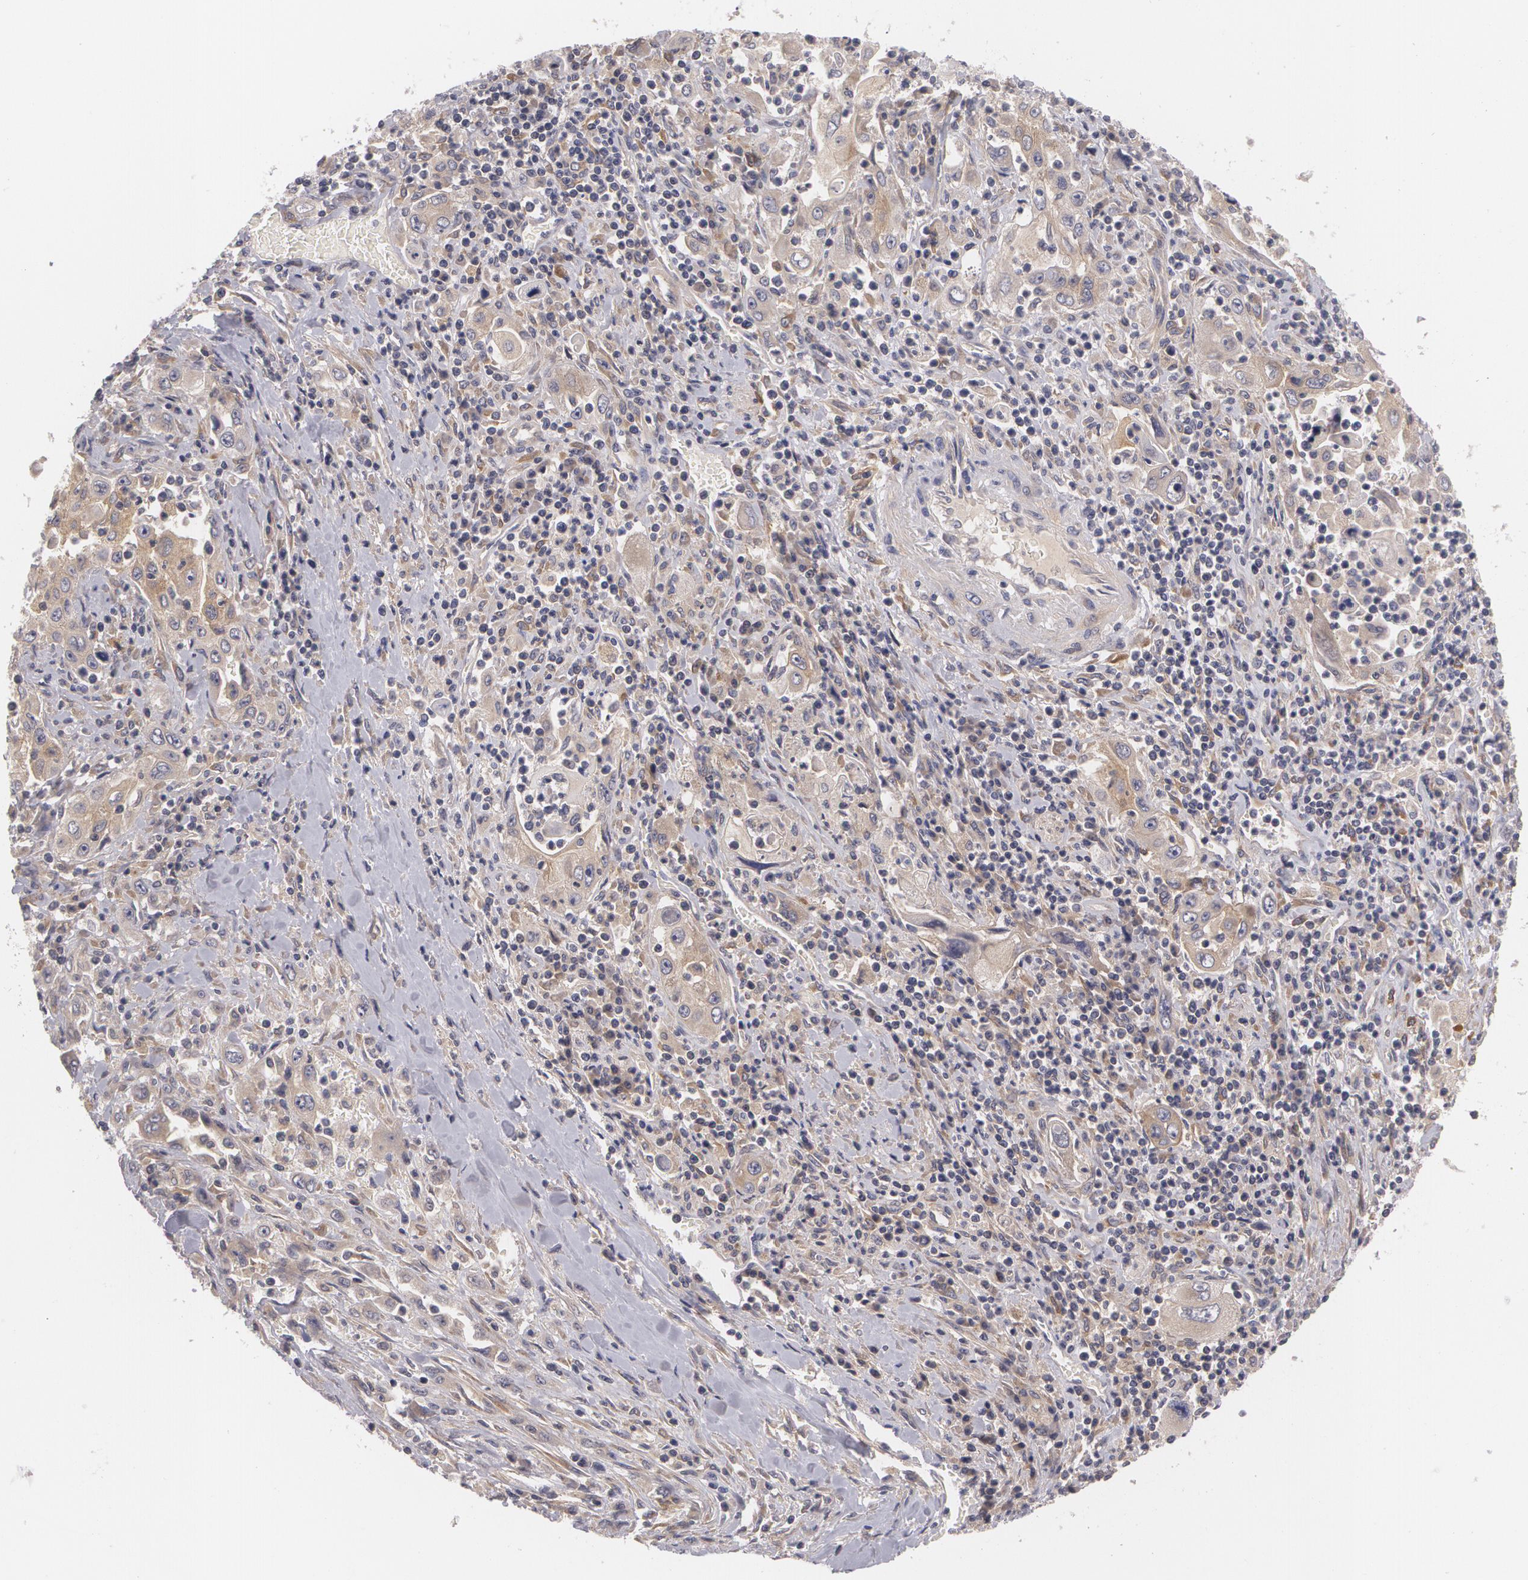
{"staining": {"intensity": "weak", "quantity": ">75%", "location": "cytoplasmic/membranous"}, "tissue": "pancreatic cancer", "cell_type": "Tumor cells", "image_type": "cancer", "snomed": [{"axis": "morphology", "description": "Adenocarcinoma, NOS"}, {"axis": "topography", "description": "Pancreas"}], "caption": "This photomicrograph displays pancreatic cancer (adenocarcinoma) stained with immunohistochemistry (IHC) to label a protein in brown. The cytoplasmic/membranous of tumor cells show weak positivity for the protein. Nuclei are counter-stained blue.", "gene": "CASK", "patient": {"sex": "male", "age": 70}}